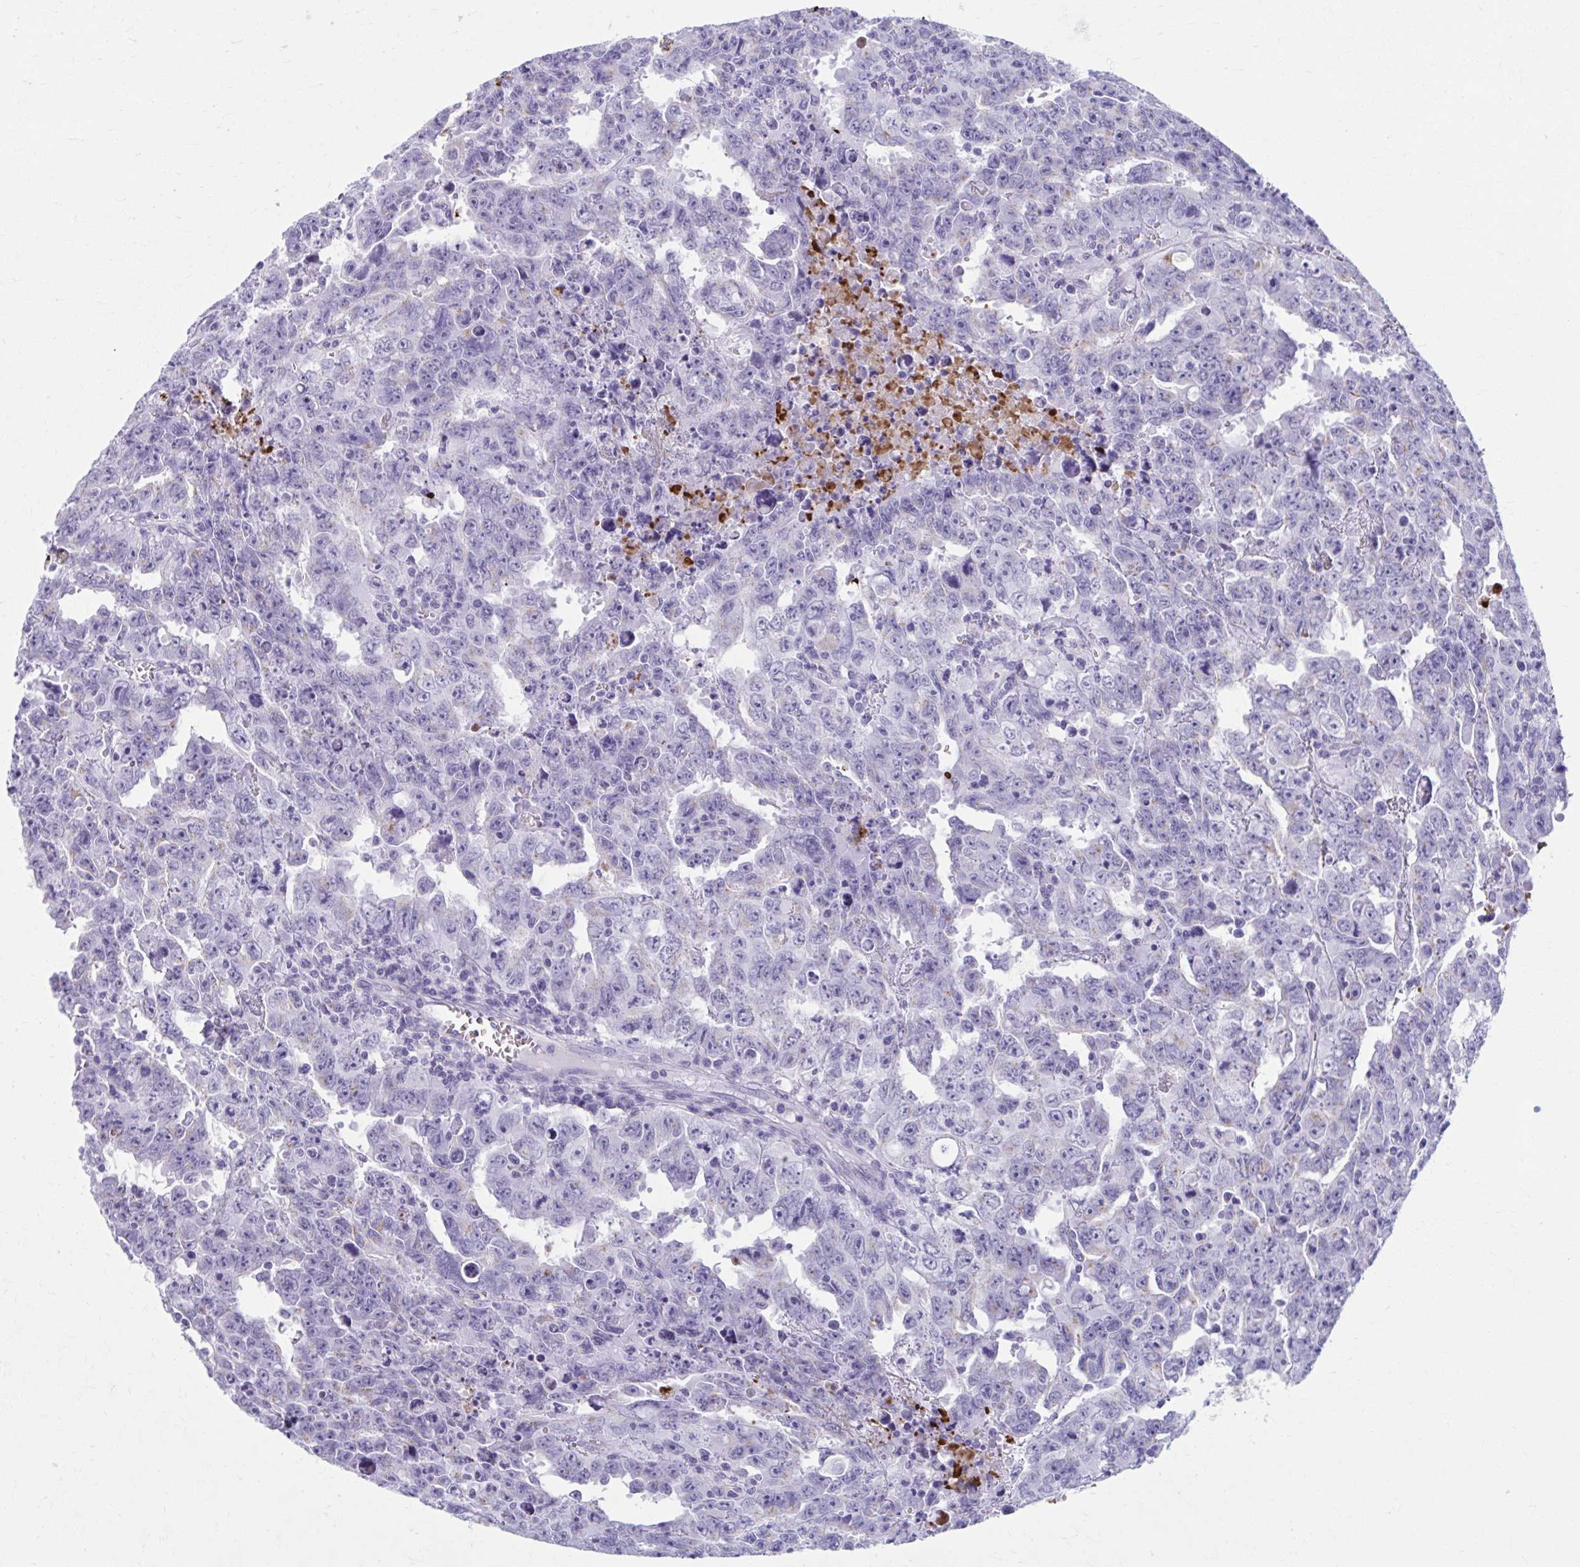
{"staining": {"intensity": "negative", "quantity": "none", "location": "none"}, "tissue": "testis cancer", "cell_type": "Tumor cells", "image_type": "cancer", "snomed": [{"axis": "morphology", "description": "Carcinoma, Embryonal, NOS"}, {"axis": "topography", "description": "Testis"}], "caption": "The micrograph demonstrates no staining of tumor cells in embryonal carcinoma (testis).", "gene": "KCNE2", "patient": {"sex": "male", "age": 24}}